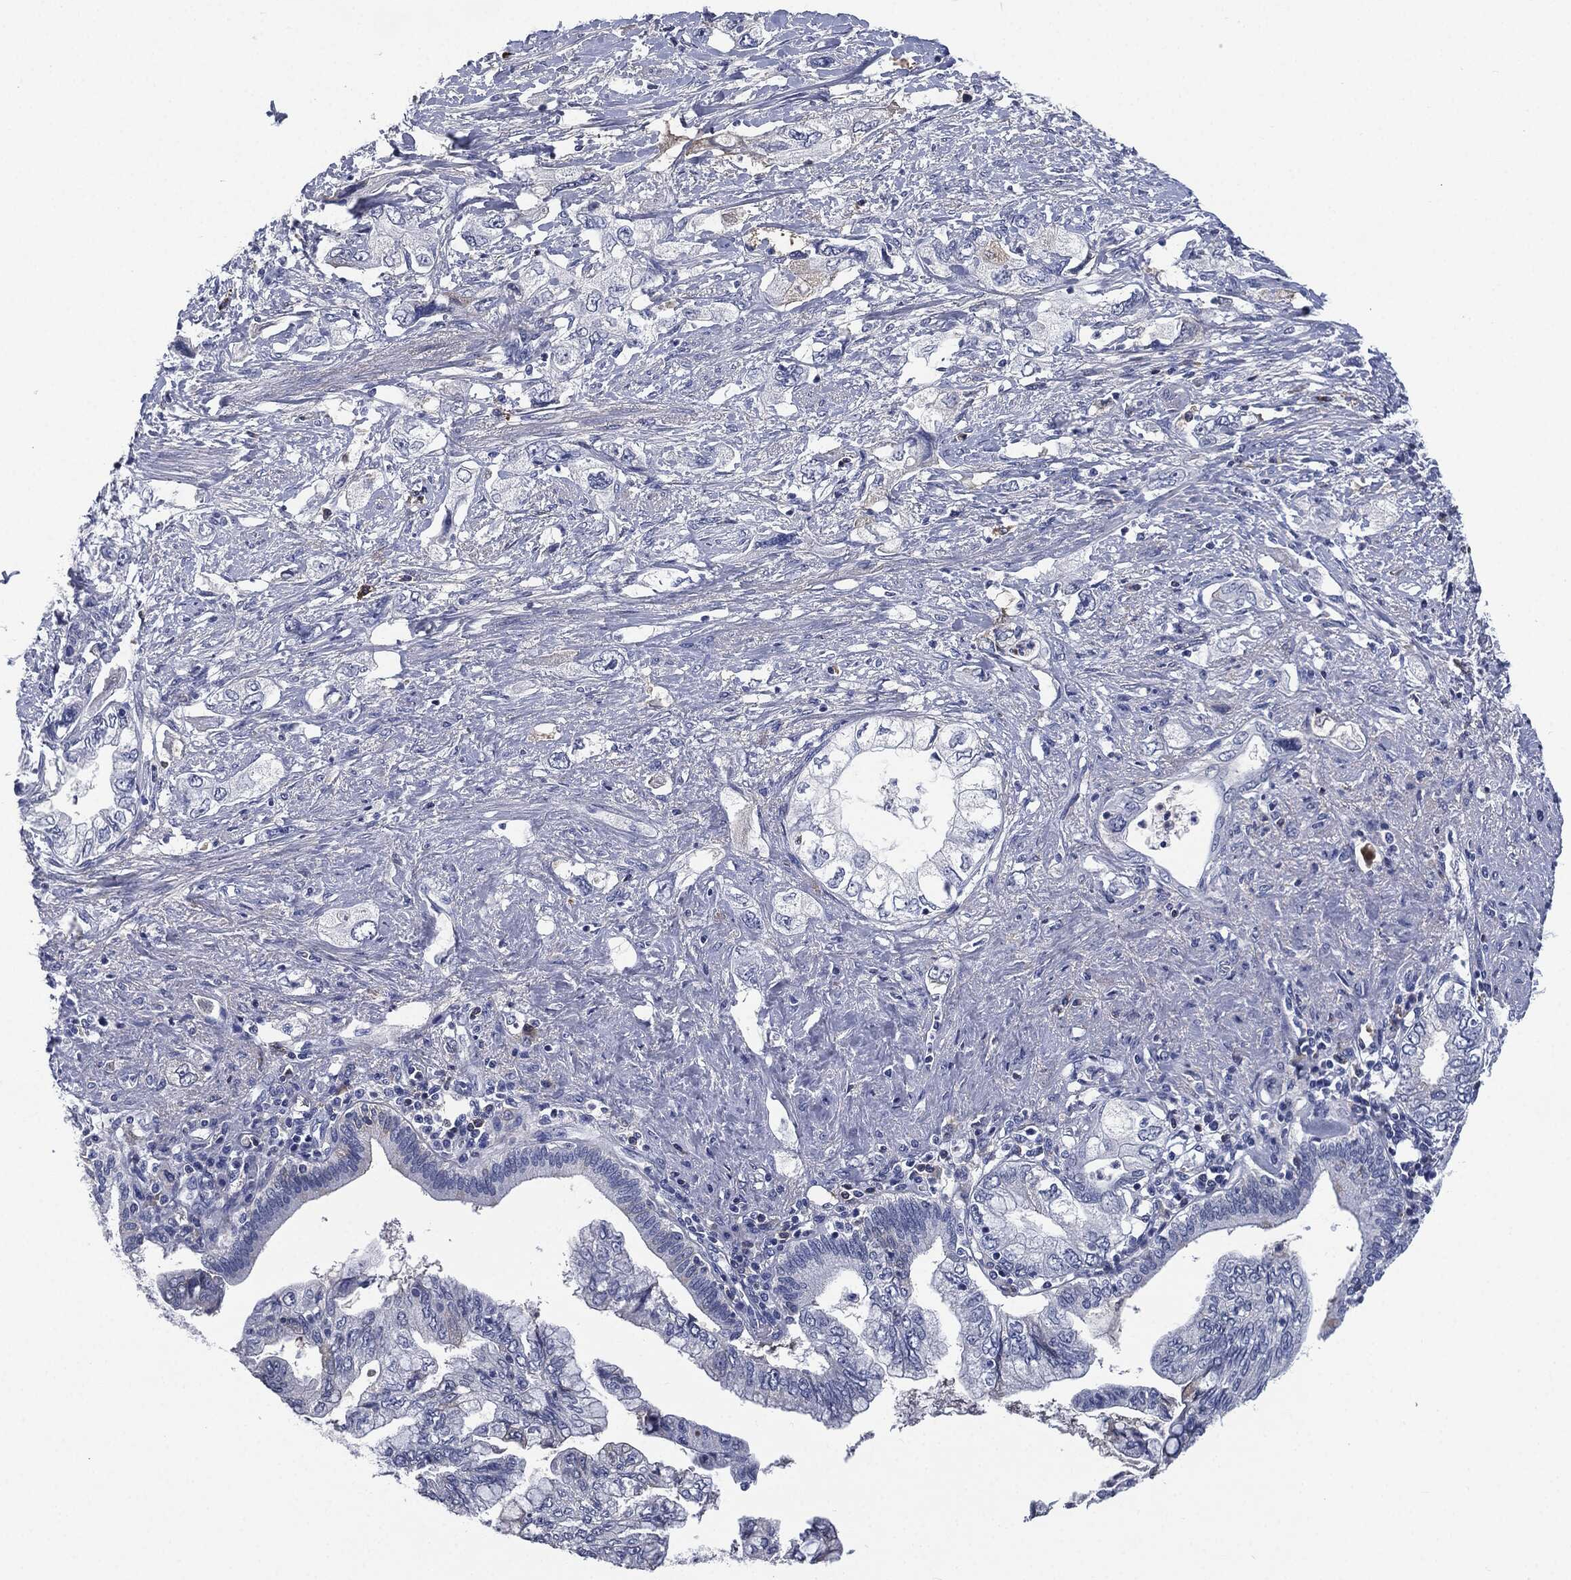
{"staining": {"intensity": "negative", "quantity": "none", "location": "none"}, "tissue": "pancreatic cancer", "cell_type": "Tumor cells", "image_type": "cancer", "snomed": [{"axis": "morphology", "description": "Adenocarcinoma, NOS"}, {"axis": "topography", "description": "Pancreas"}], "caption": "DAB (3,3'-diaminobenzidine) immunohistochemical staining of human pancreatic adenocarcinoma demonstrates no significant positivity in tumor cells. Nuclei are stained in blue.", "gene": "SIGLEC7", "patient": {"sex": "female", "age": 73}}